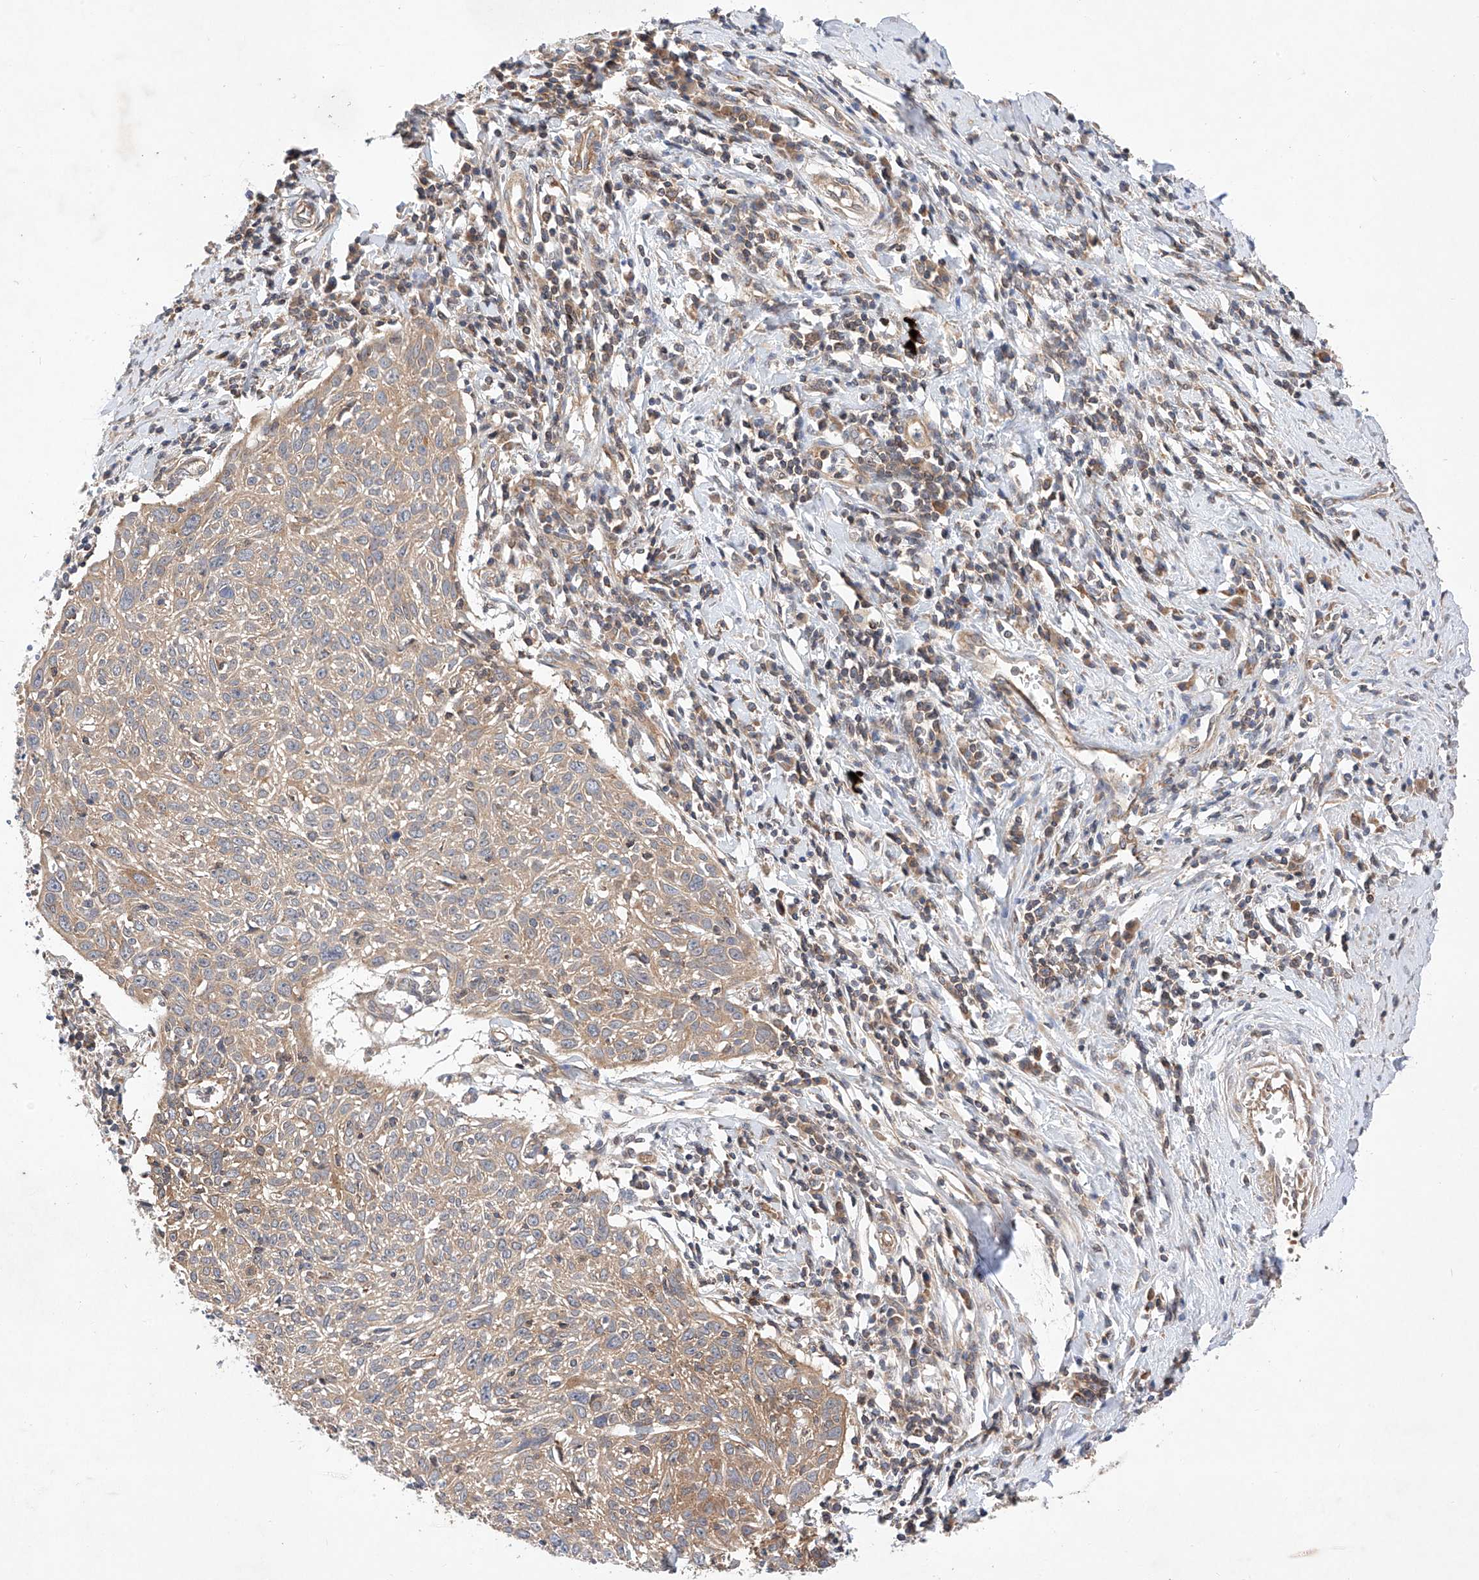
{"staining": {"intensity": "weak", "quantity": "25%-75%", "location": "cytoplasmic/membranous"}, "tissue": "cervical cancer", "cell_type": "Tumor cells", "image_type": "cancer", "snomed": [{"axis": "morphology", "description": "Squamous cell carcinoma, NOS"}, {"axis": "topography", "description": "Cervix"}], "caption": "Human cervical cancer stained with a brown dye shows weak cytoplasmic/membranous positive staining in approximately 25%-75% of tumor cells.", "gene": "NR1D1", "patient": {"sex": "female", "age": 51}}